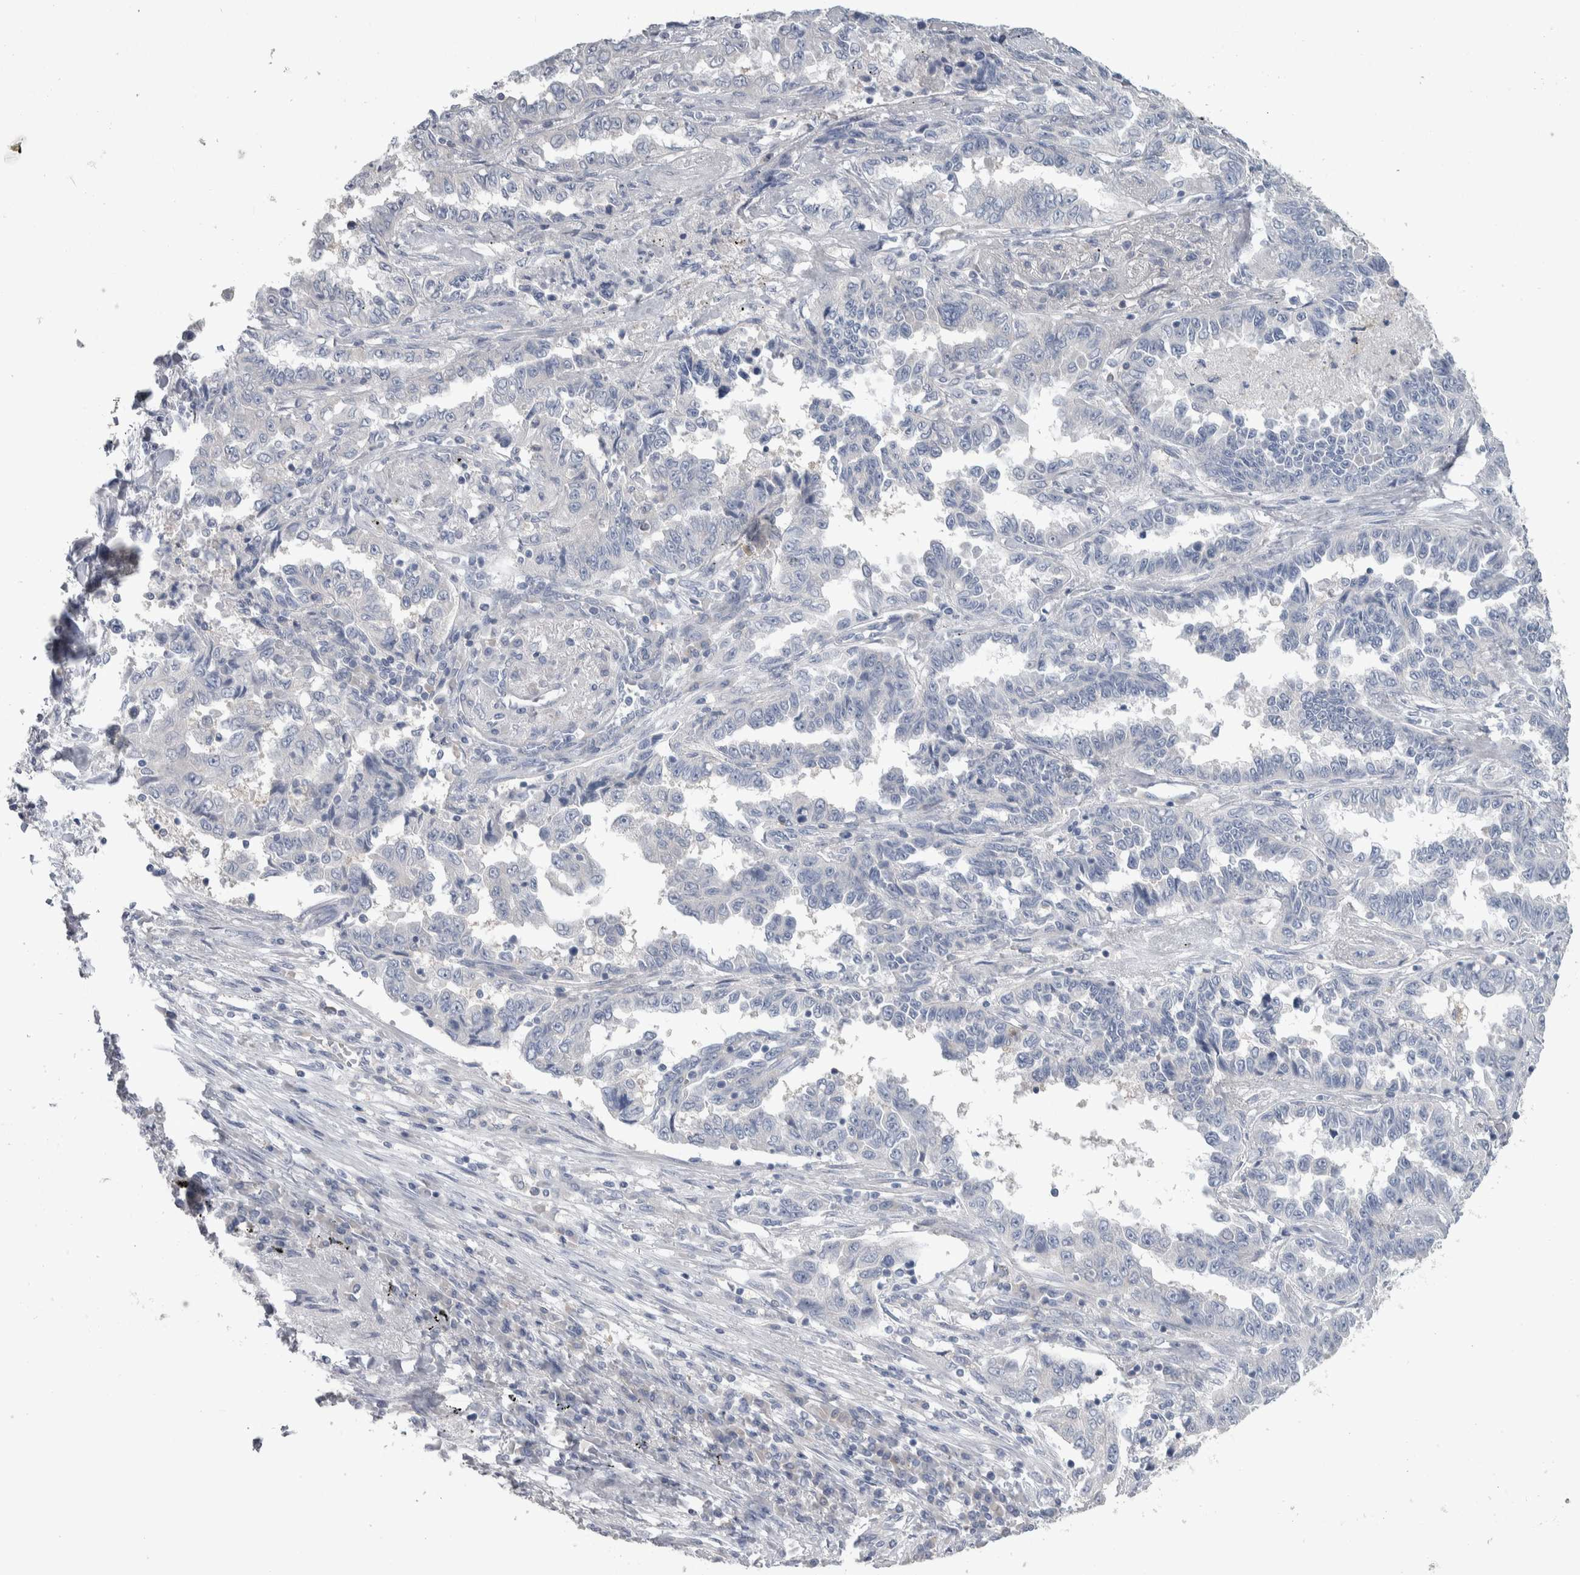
{"staining": {"intensity": "negative", "quantity": "none", "location": "none"}, "tissue": "lung cancer", "cell_type": "Tumor cells", "image_type": "cancer", "snomed": [{"axis": "morphology", "description": "Adenocarcinoma, NOS"}, {"axis": "topography", "description": "Lung"}], "caption": "Immunohistochemistry histopathology image of neoplastic tissue: human lung adenocarcinoma stained with DAB (3,3'-diaminobenzidine) demonstrates no significant protein expression in tumor cells.", "gene": "GPHN", "patient": {"sex": "female", "age": 51}}